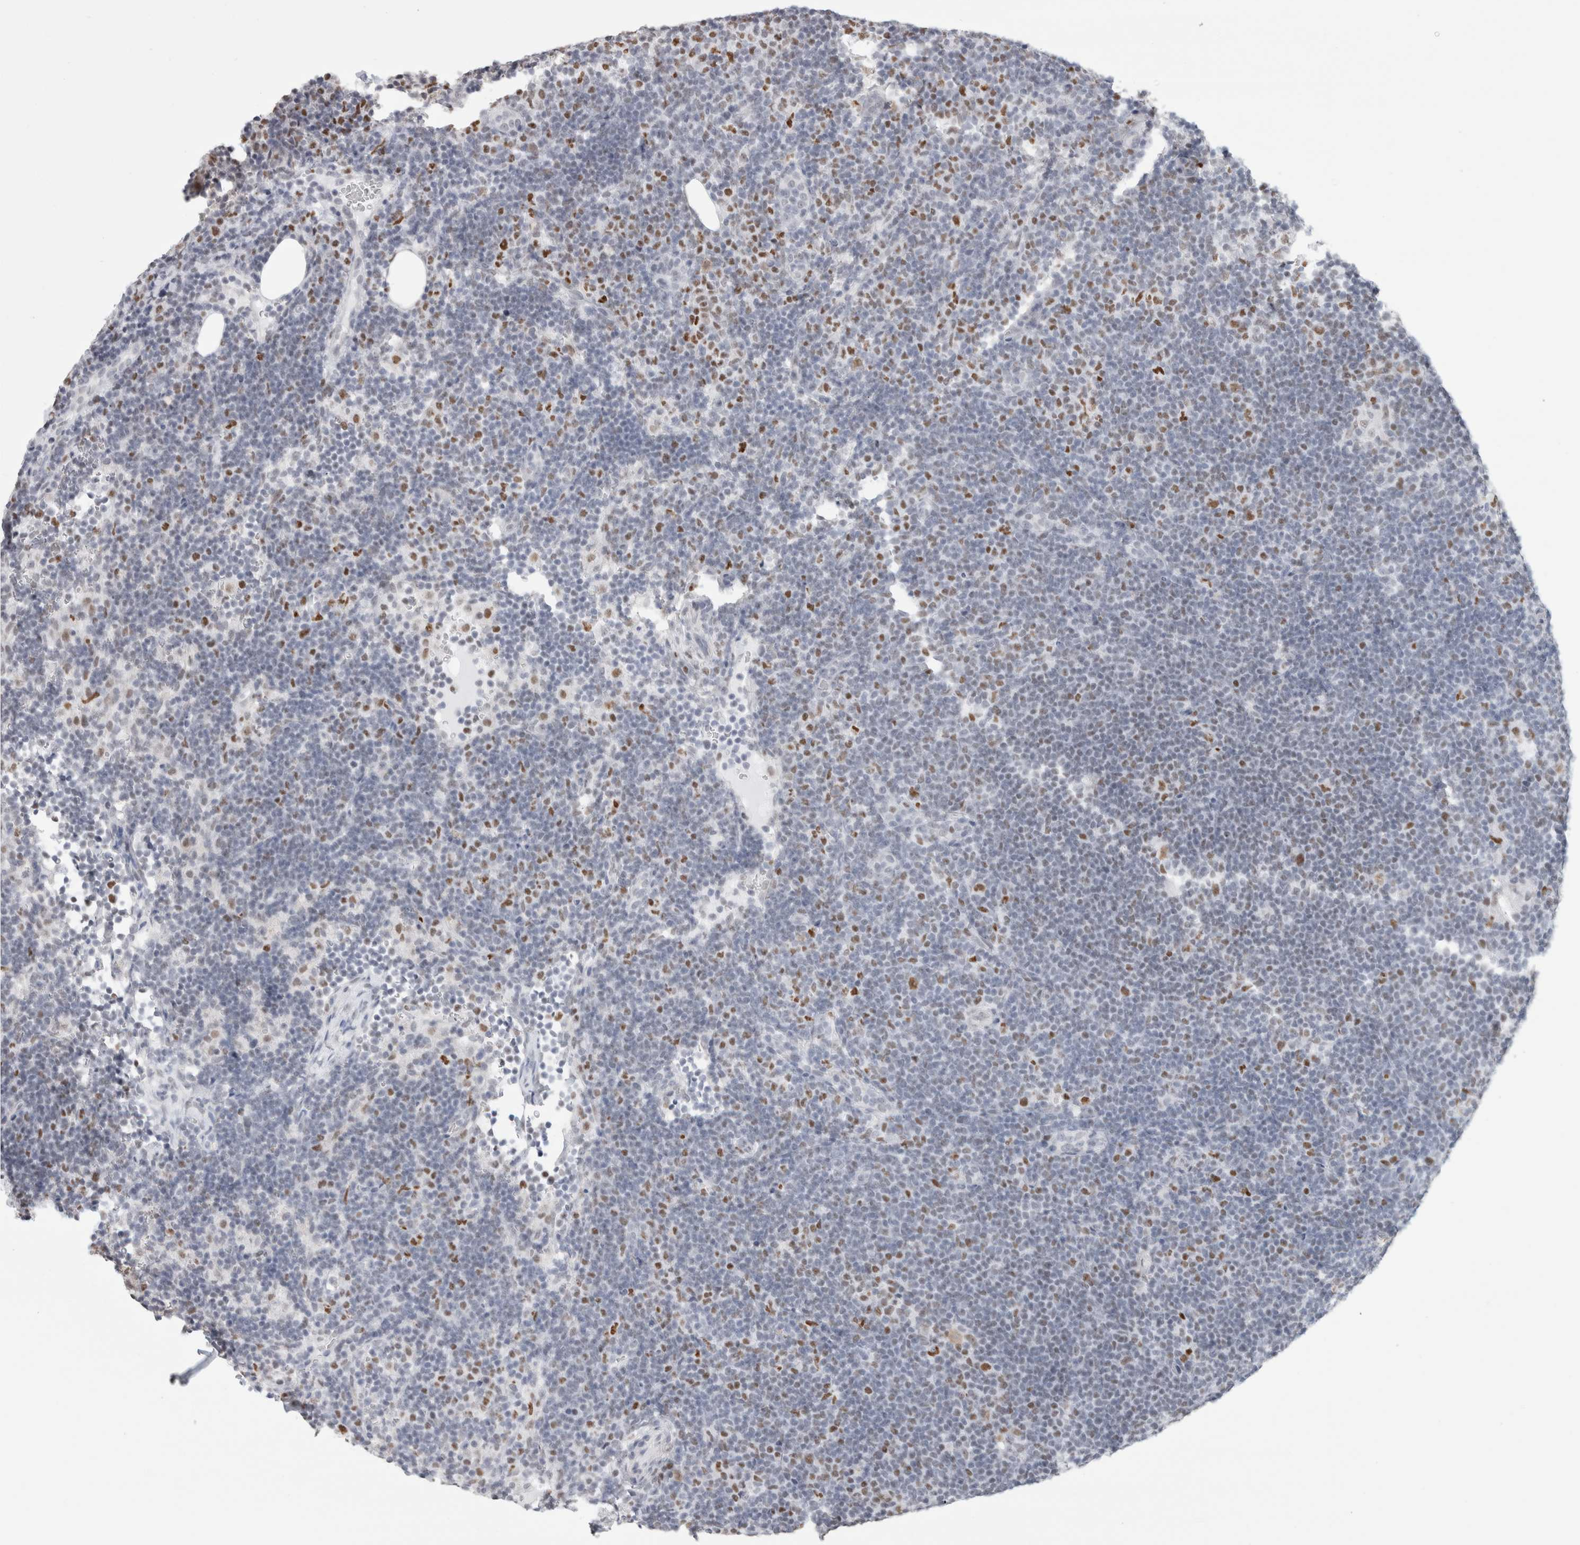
{"staining": {"intensity": "moderate", "quantity": ">75%", "location": "nuclear"}, "tissue": "lymphoma", "cell_type": "Tumor cells", "image_type": "cancer", "snomed": [{"axis": "morphology", "description": "Hodgkin's disease, NOS"}, {"axis": "topography", "description": "Lymph node"}], "caption": "Immunohistochemistry (IHC) of human lymphoma demonstrates medium levels of moderate nuclear positivity in about >75% of tumor cells.", "gene": "SMARCC1", "patient": {"sex": "female", "age": 57}}